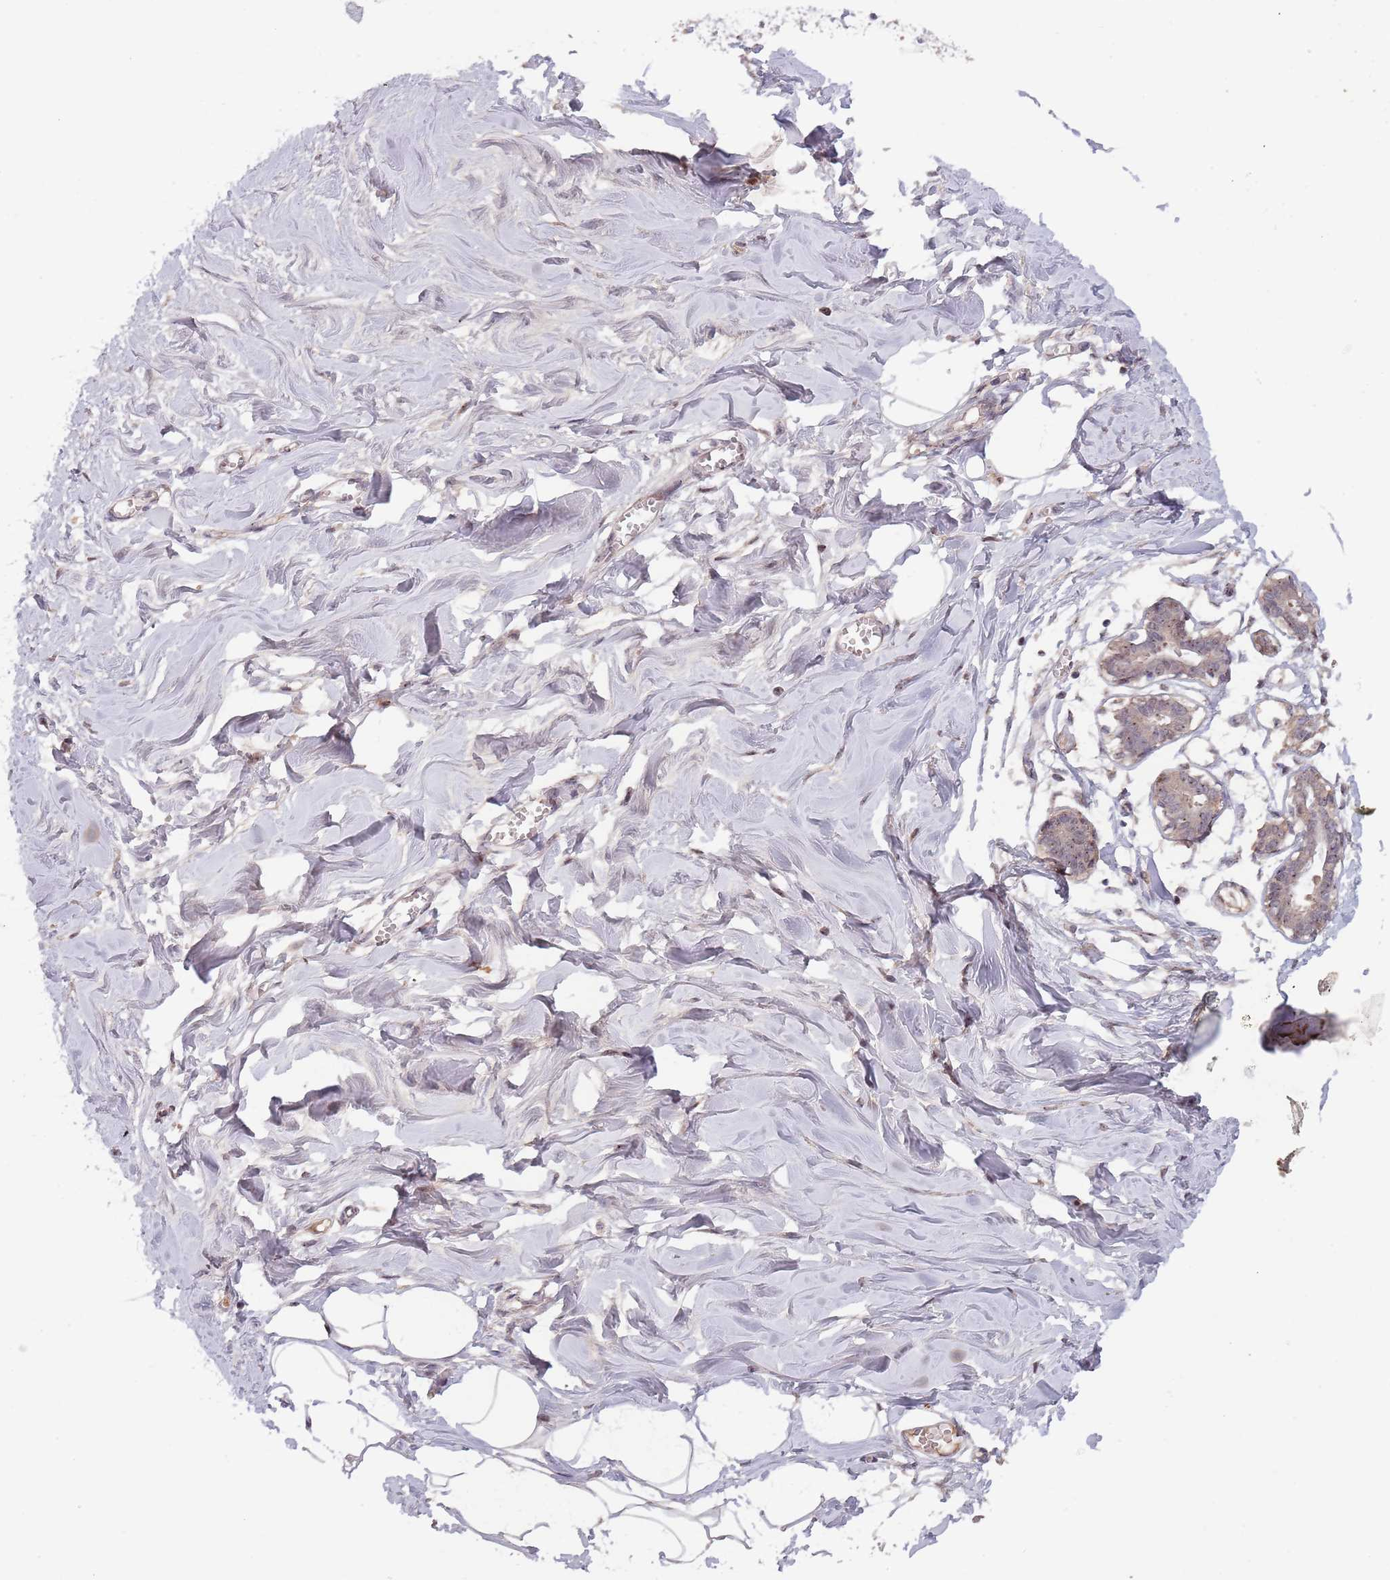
{"staining": {"intensity": "negative", "quantity": "none", "location": "none"}, "tissue": "breast", "cell_type": "Adipocytes", "image_type": "normal", "snomed": [{"axis": "morphology", "description": "Normal tissue, NOS"}, {"axis": "topography", "description": "Breast"}], "caption": "The image demonstrates no significant positivity in adipocytes of breast.", "gene": "CIZ1", "patient": {"sex": "female", "age": 27}}